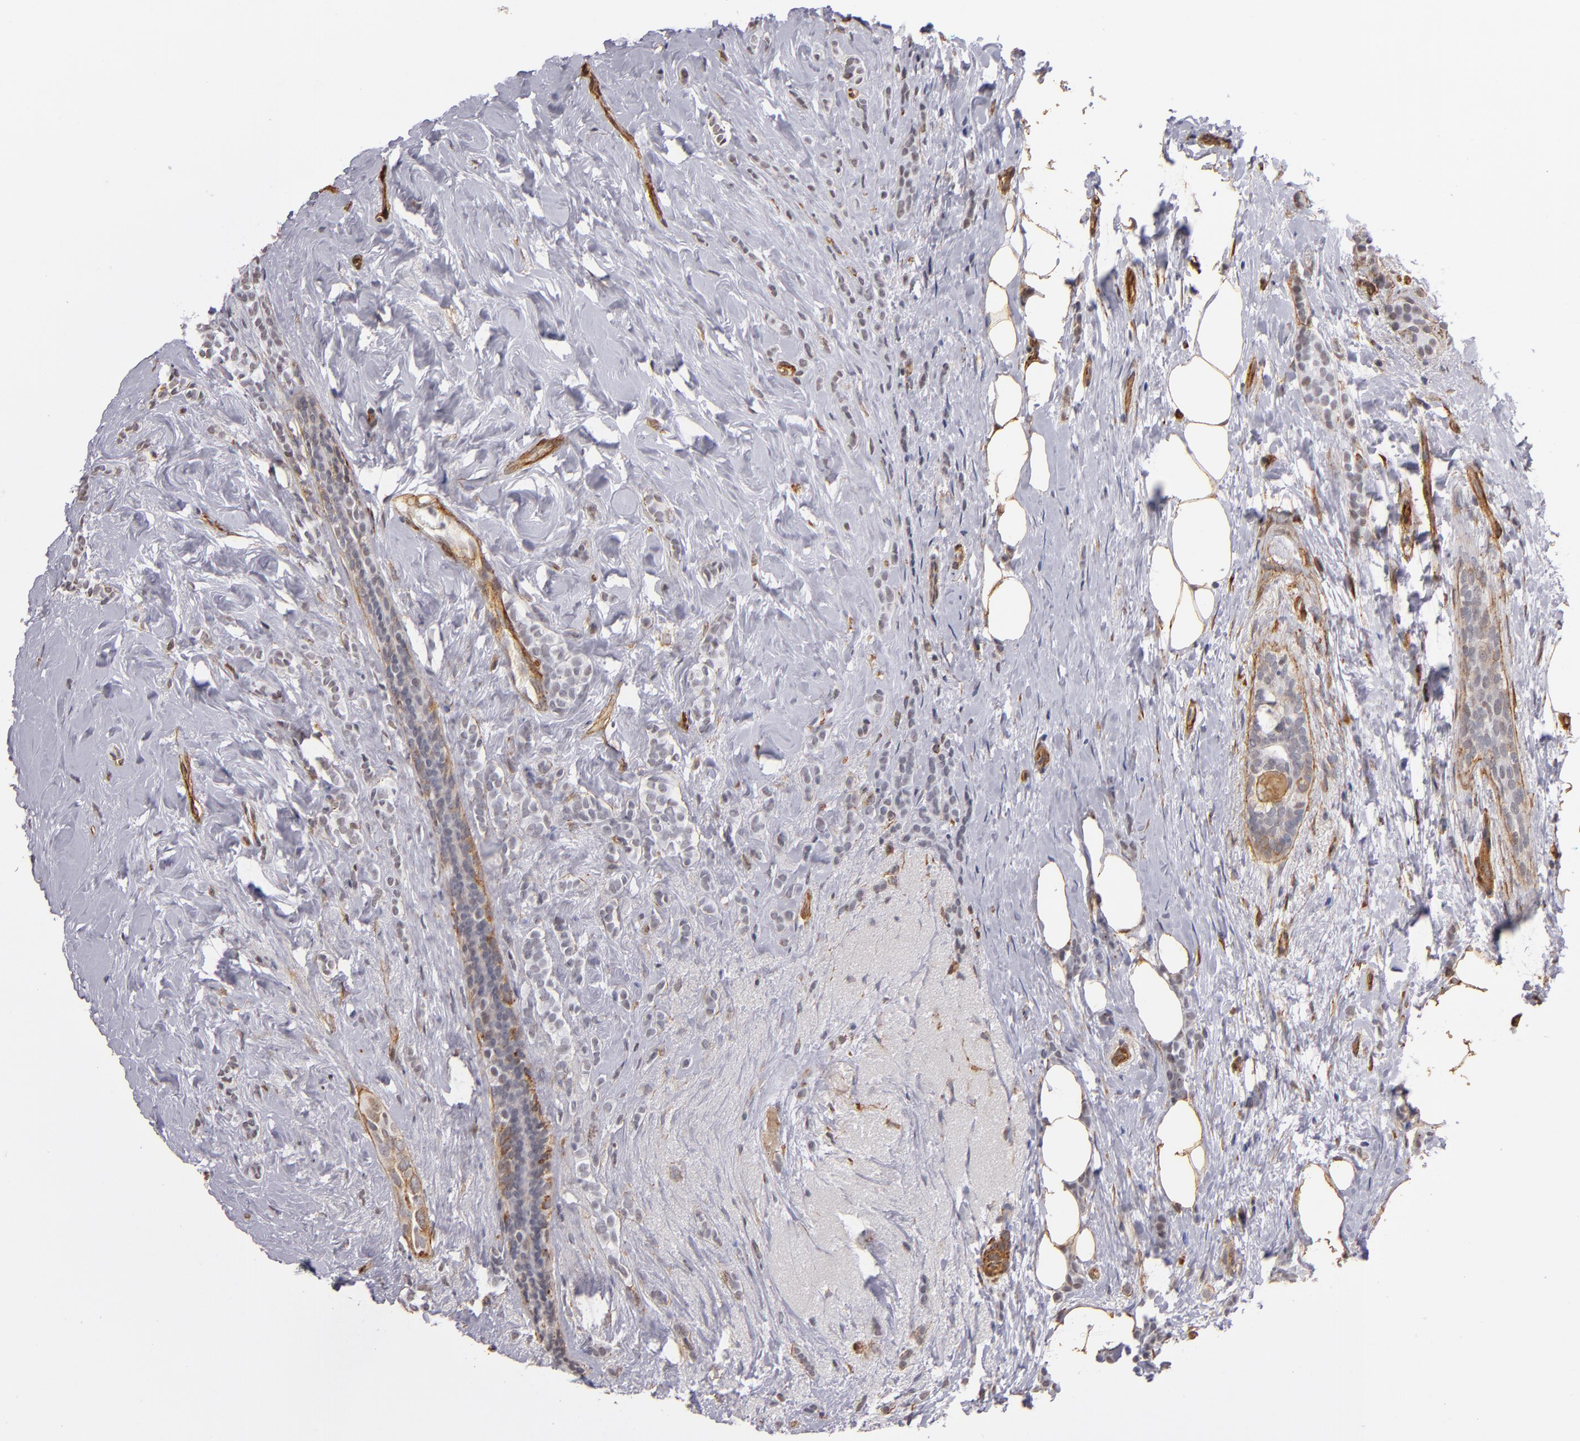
{"staining": {"intensity": "negative", "quantity": "none", "location": "none"}, "tissue": "breast cancer", "cell_type": "Tumor cells", "image_type": "cancer", "snomed": [{"axis": "morphology", "description": "Lobular carcinoma"}, {"axis": "topography", "description": "Breast"}], "caption": "Micrograph shows no significant protein expression in tumor cells of breast cancer (lobular carcinoma). (DAB (3,3'-diaminobenzidine) IHC, high magnification).", "gene": "LAMC1", "patient": {"sex": "female", "age": 56}}